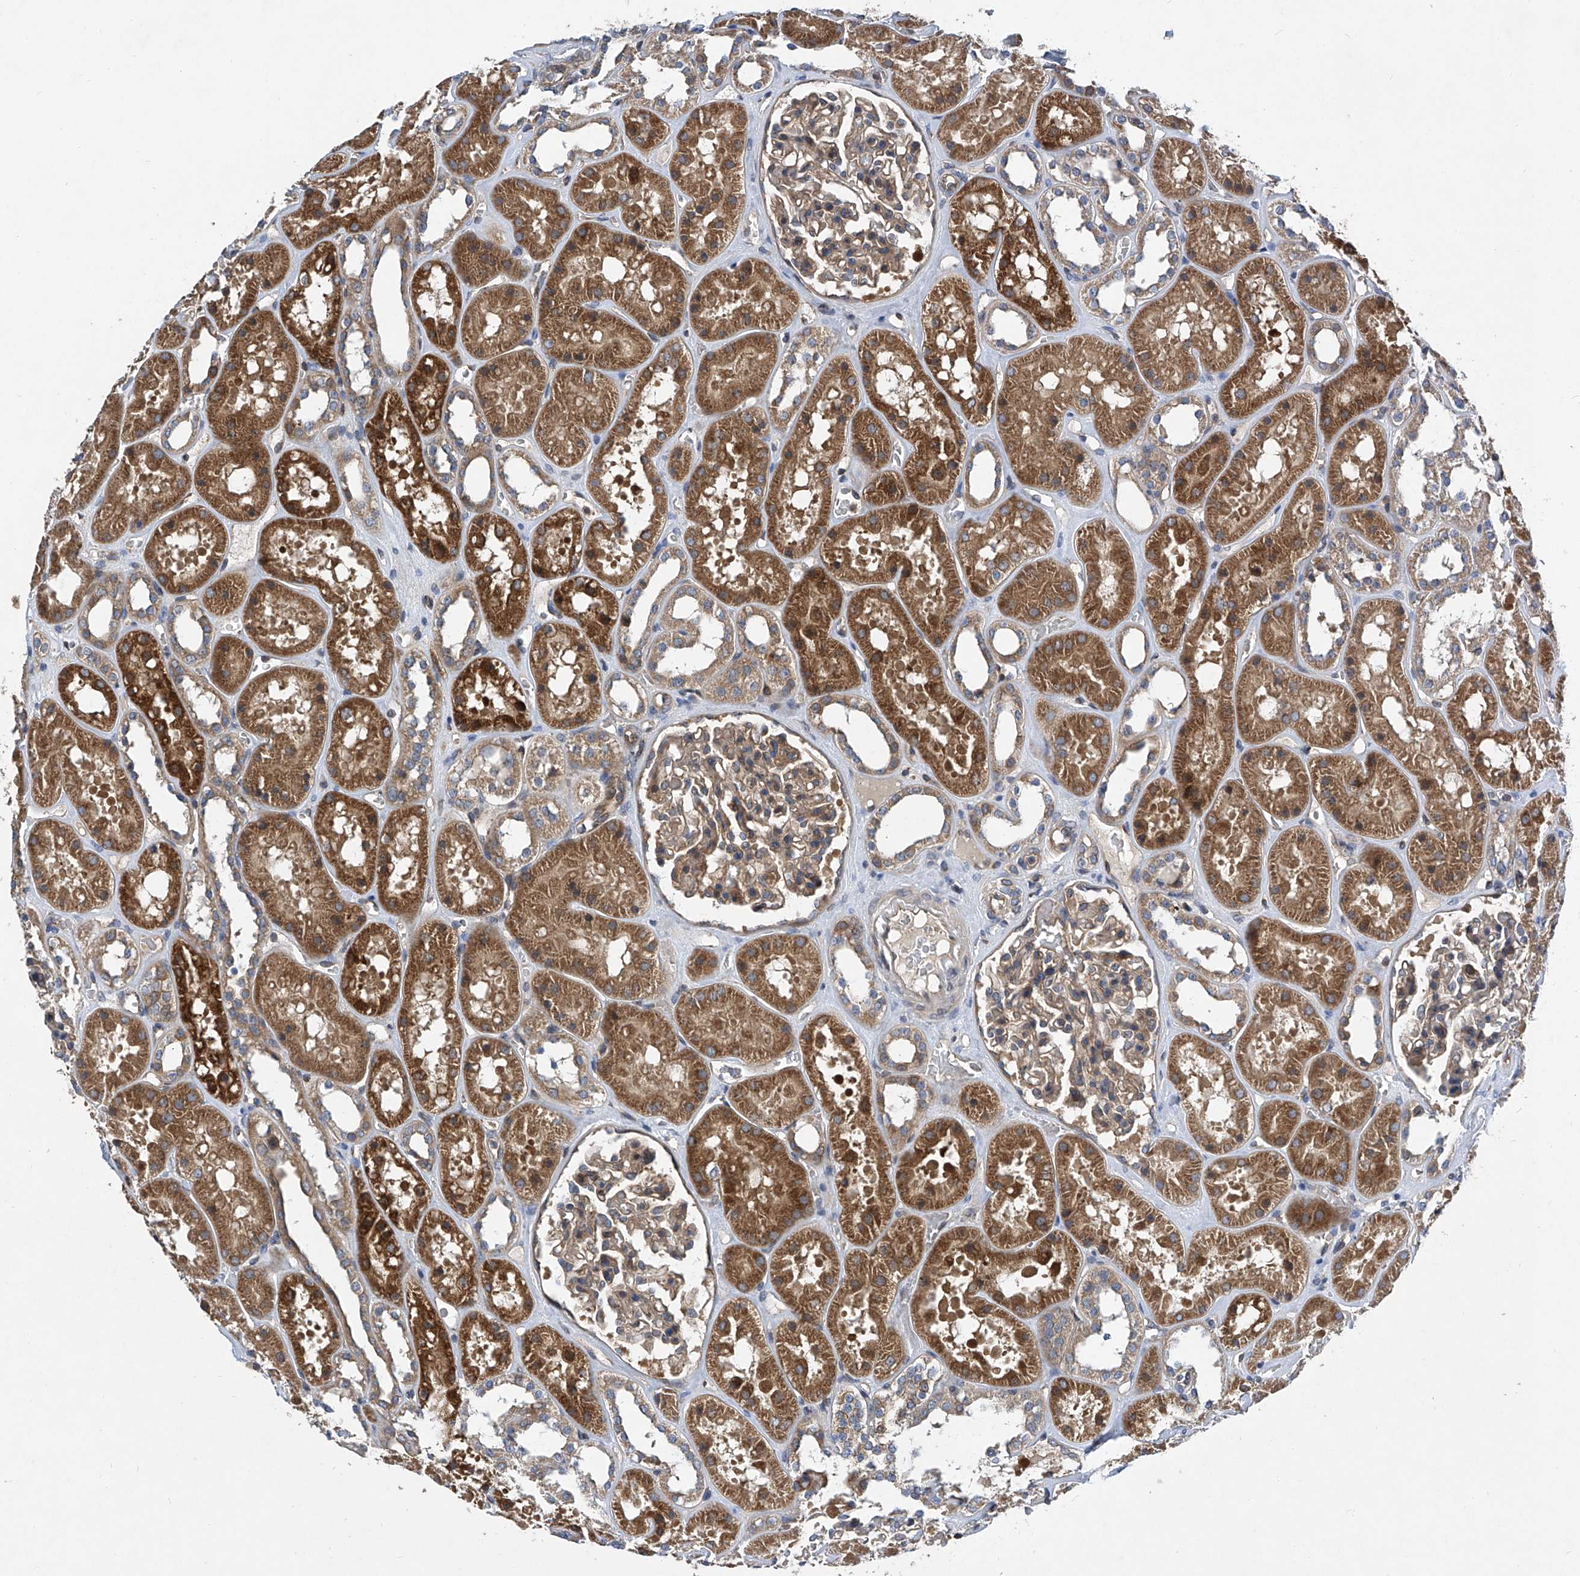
{"staining": {"intensity": "moderate", "quantity": ">75%", "location": "cytoplasmic/membranous"}, "tissue": "kidney", "cell_type": "Cells in glomeruli", "image_type": "normal", "snomed": [{"axis": "morphology", "description": "Normal tissue, NOS"}, {"axis": "topography", "description": "Kidney"}], "caption": "IHC of unremarkable kidney demonstrates medium levels of moderate cytoplasmic/membranous positivity in approximately >75% of cells in glomeruli.", "gene": "TRIM38", "patient": {"sex": "female", "age": 41}}